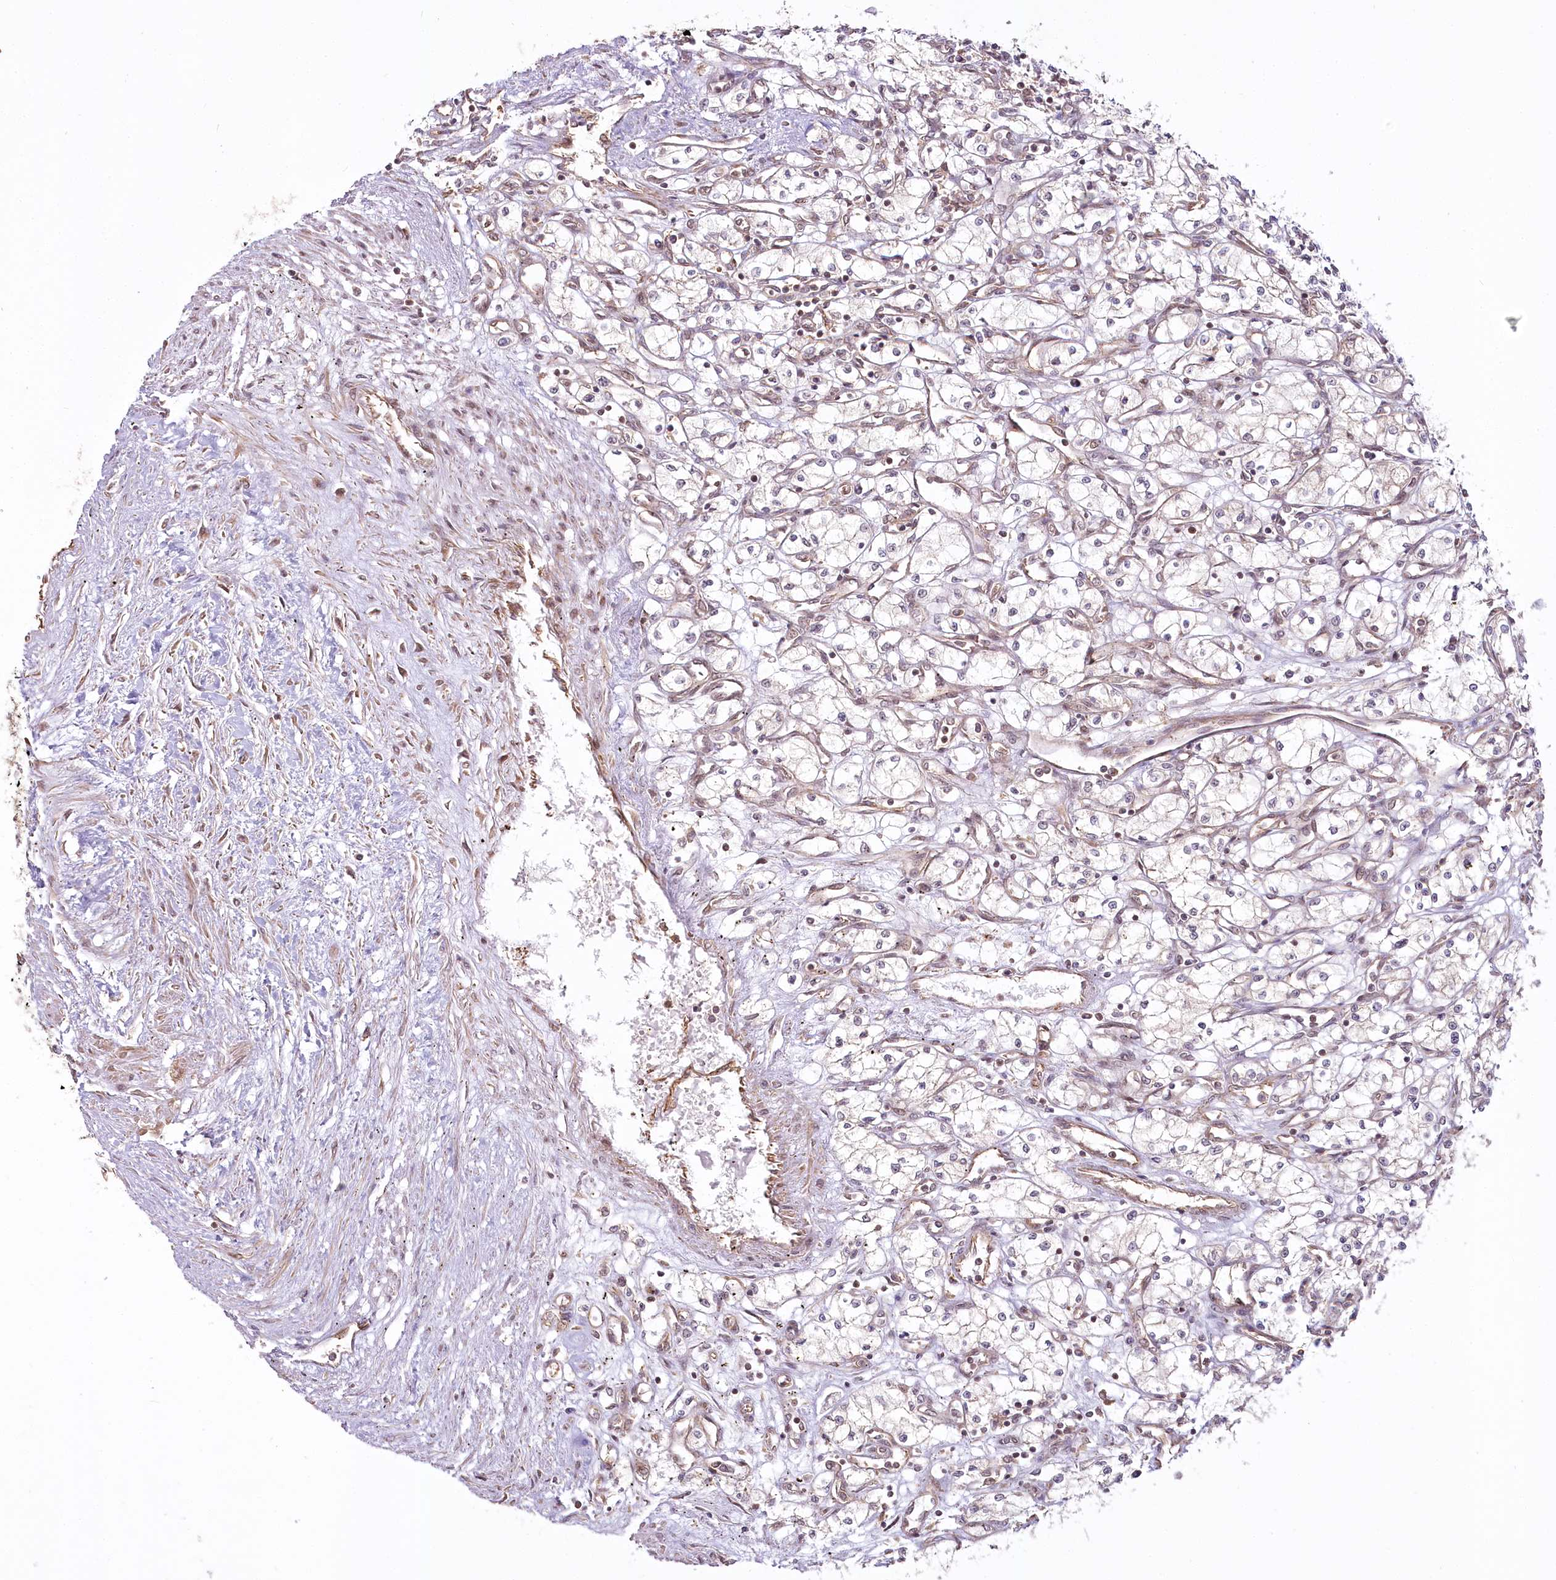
{"staining": {"intensity": "weak", "quantity": "<25%", "location": "cytoplasmic/membranous"}, "tissue": "renal cancer", "cell_type": "Tumor cells", "image_type": "cancer", "snomed": [{"axis": "morphology", "description": "Adenocarcinoma, NOS"}, {"axis": "topography", "description": "Kidney"}], "caption": "The immunohistochemistry histopathology image has no significant staining in tumor cells of renal cancer (adenocarcinoma) tissue.", "gene": "R3HDM2", "patient": {"sex": "male", "age": 59}}